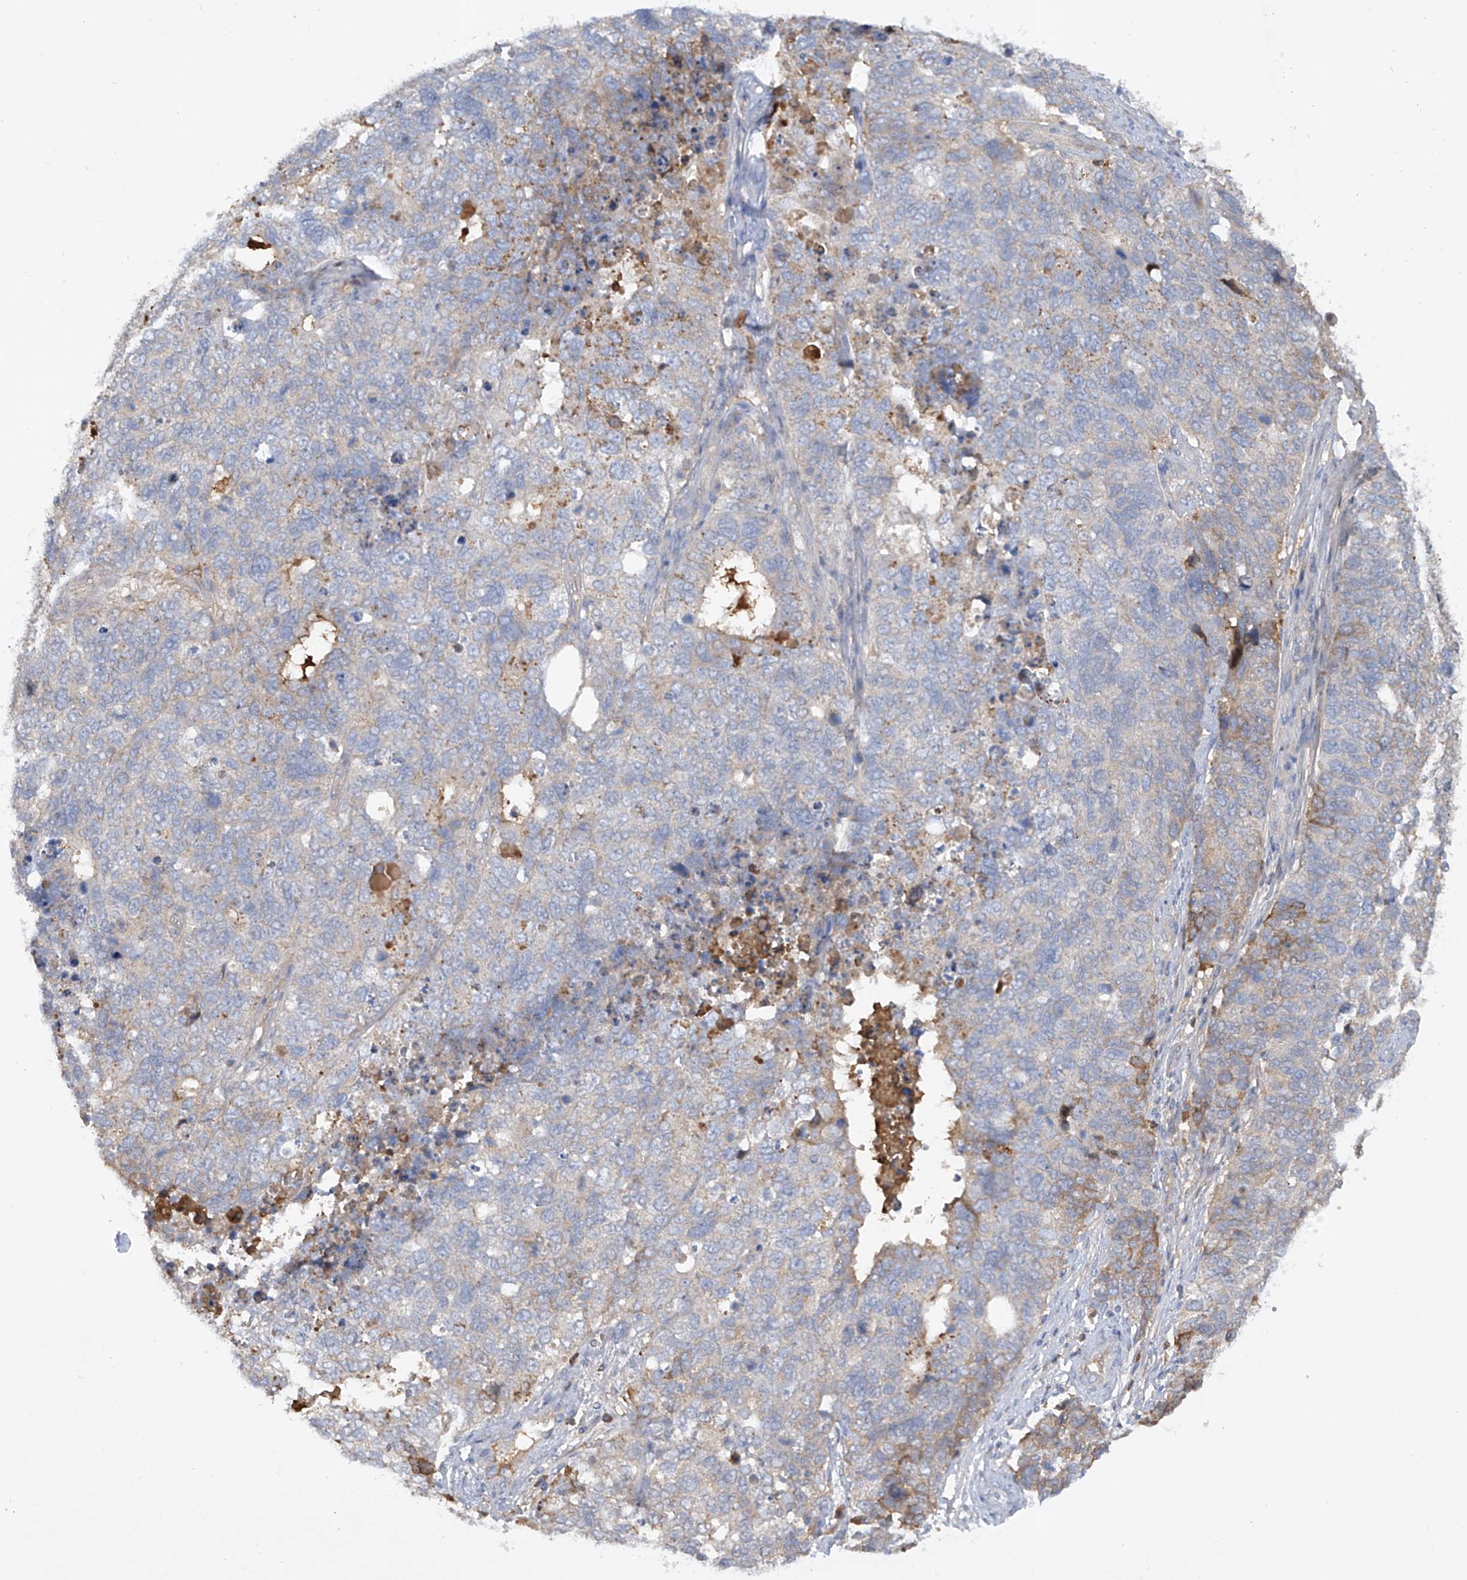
{"staining": {"intensity": "weak", "quantity": "<25%", "location": "cytoplasmic/membranous"}, "tissue": "cervical cancer", "cell_type": "Tumor cells", "image_type": "cancer", "snomed": [{"axis": "morphology", "description": "Squamous cell carcinoma, NOS"}, {"axis": "topography", "description": "Cervix"}], "caption": "The immunohistochemistry histopathology image has no significant positivity in tumor cells of cervical squamous cell carcinoma tissue.", "gene": "HAS3", "patient": {"sex": "female", "age": 63}}